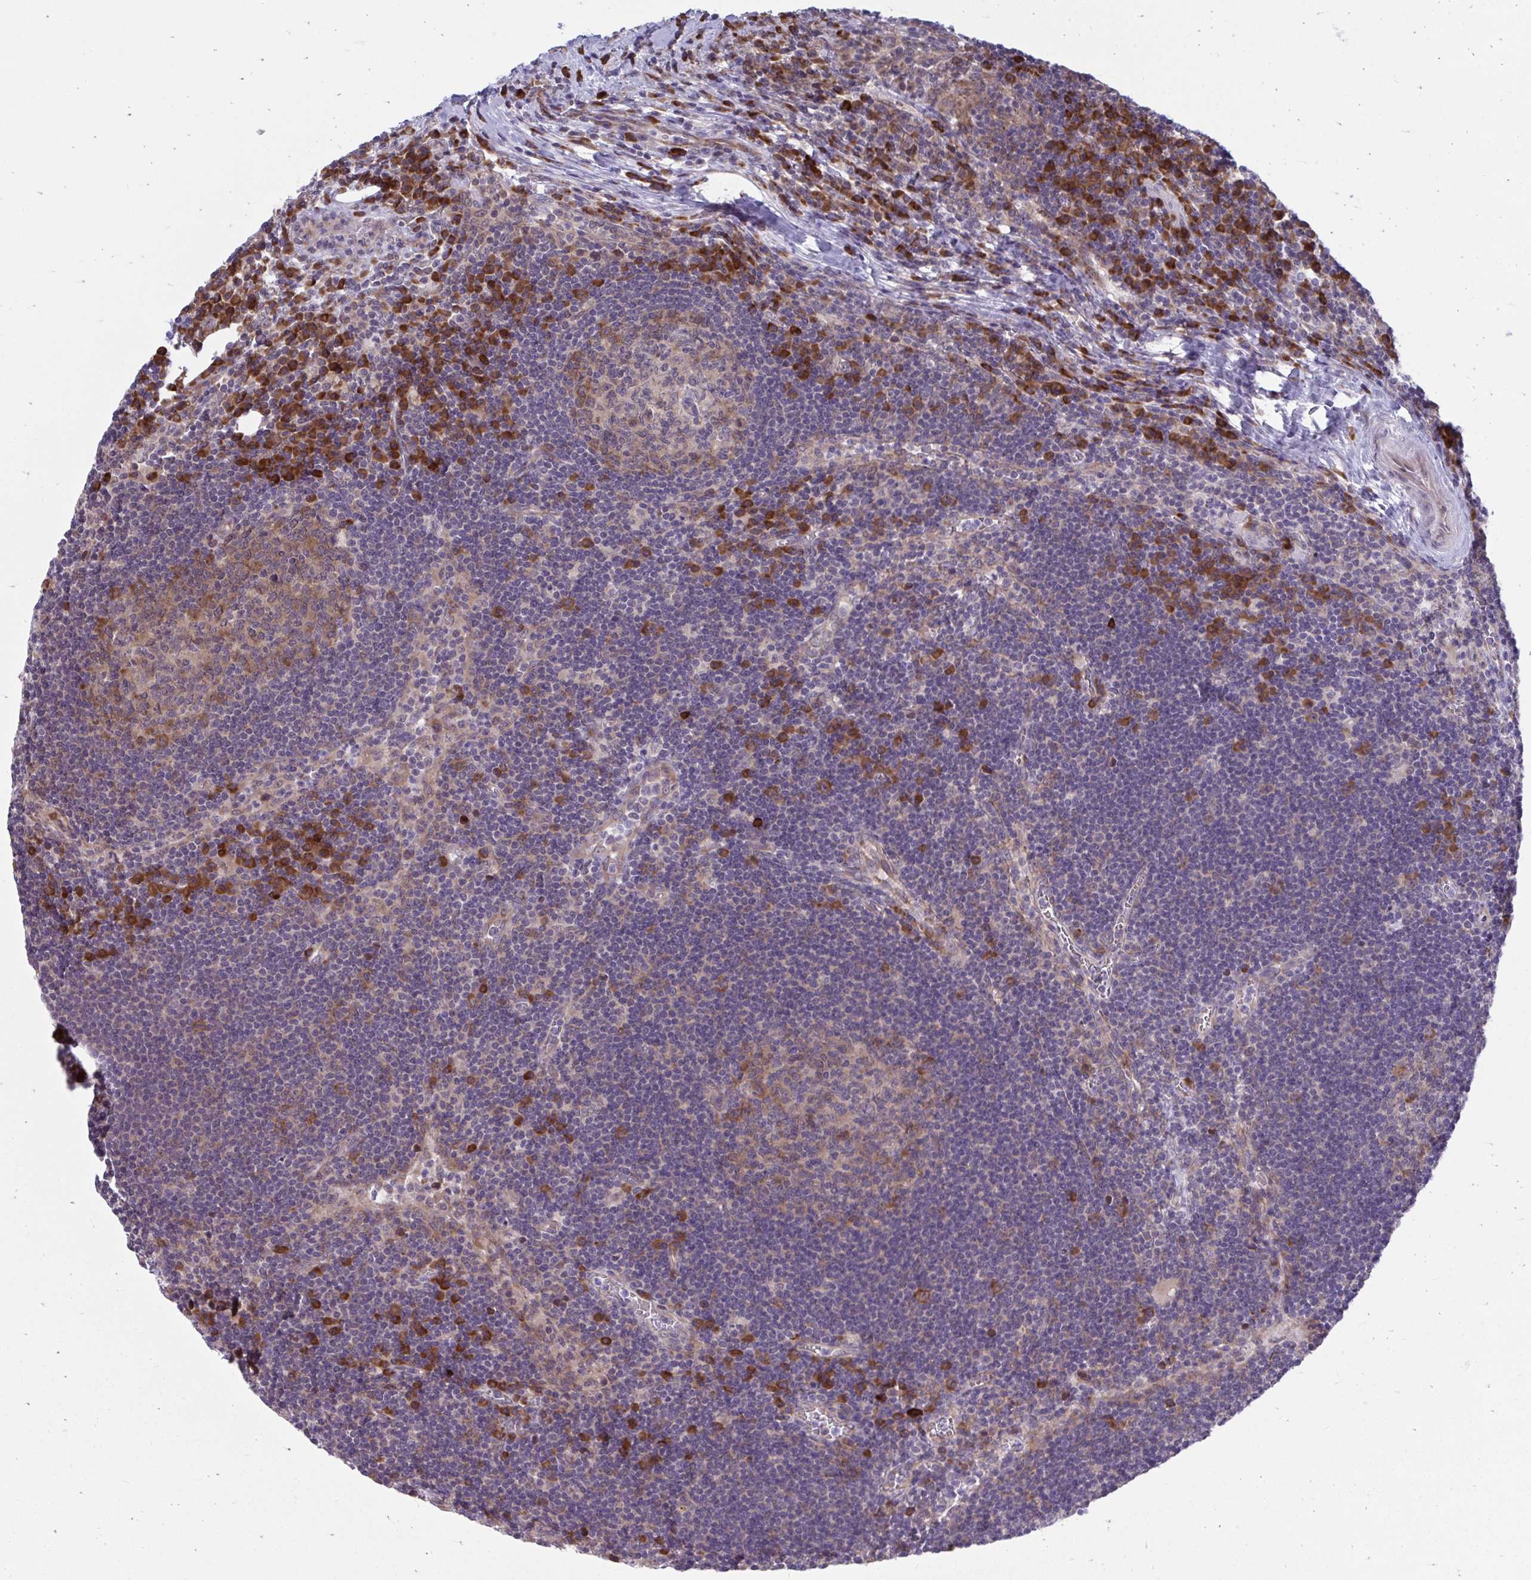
{"staining": {"intensity": "moderate", "quantity": "<25%", "location": "cytoplasmic/membranous"}, "tissue": "lymph node", "cell_type": "Germinal center cells", "image_type": "normal", "snomed": [{"axis": "morphology", "description": "Normal tissue, NOS"}, {"axis": "topography", "description": "Lymph node"}], "caption": "A histopathology image showing moderate cytoplasmic/membranous expression in approximately <25% of germinal center cells in unremarkable lymph node, as visualized by brown immunohistochemical staining.", "gene": "SELENON", "patient": {"sex": "male", "age": 67}}